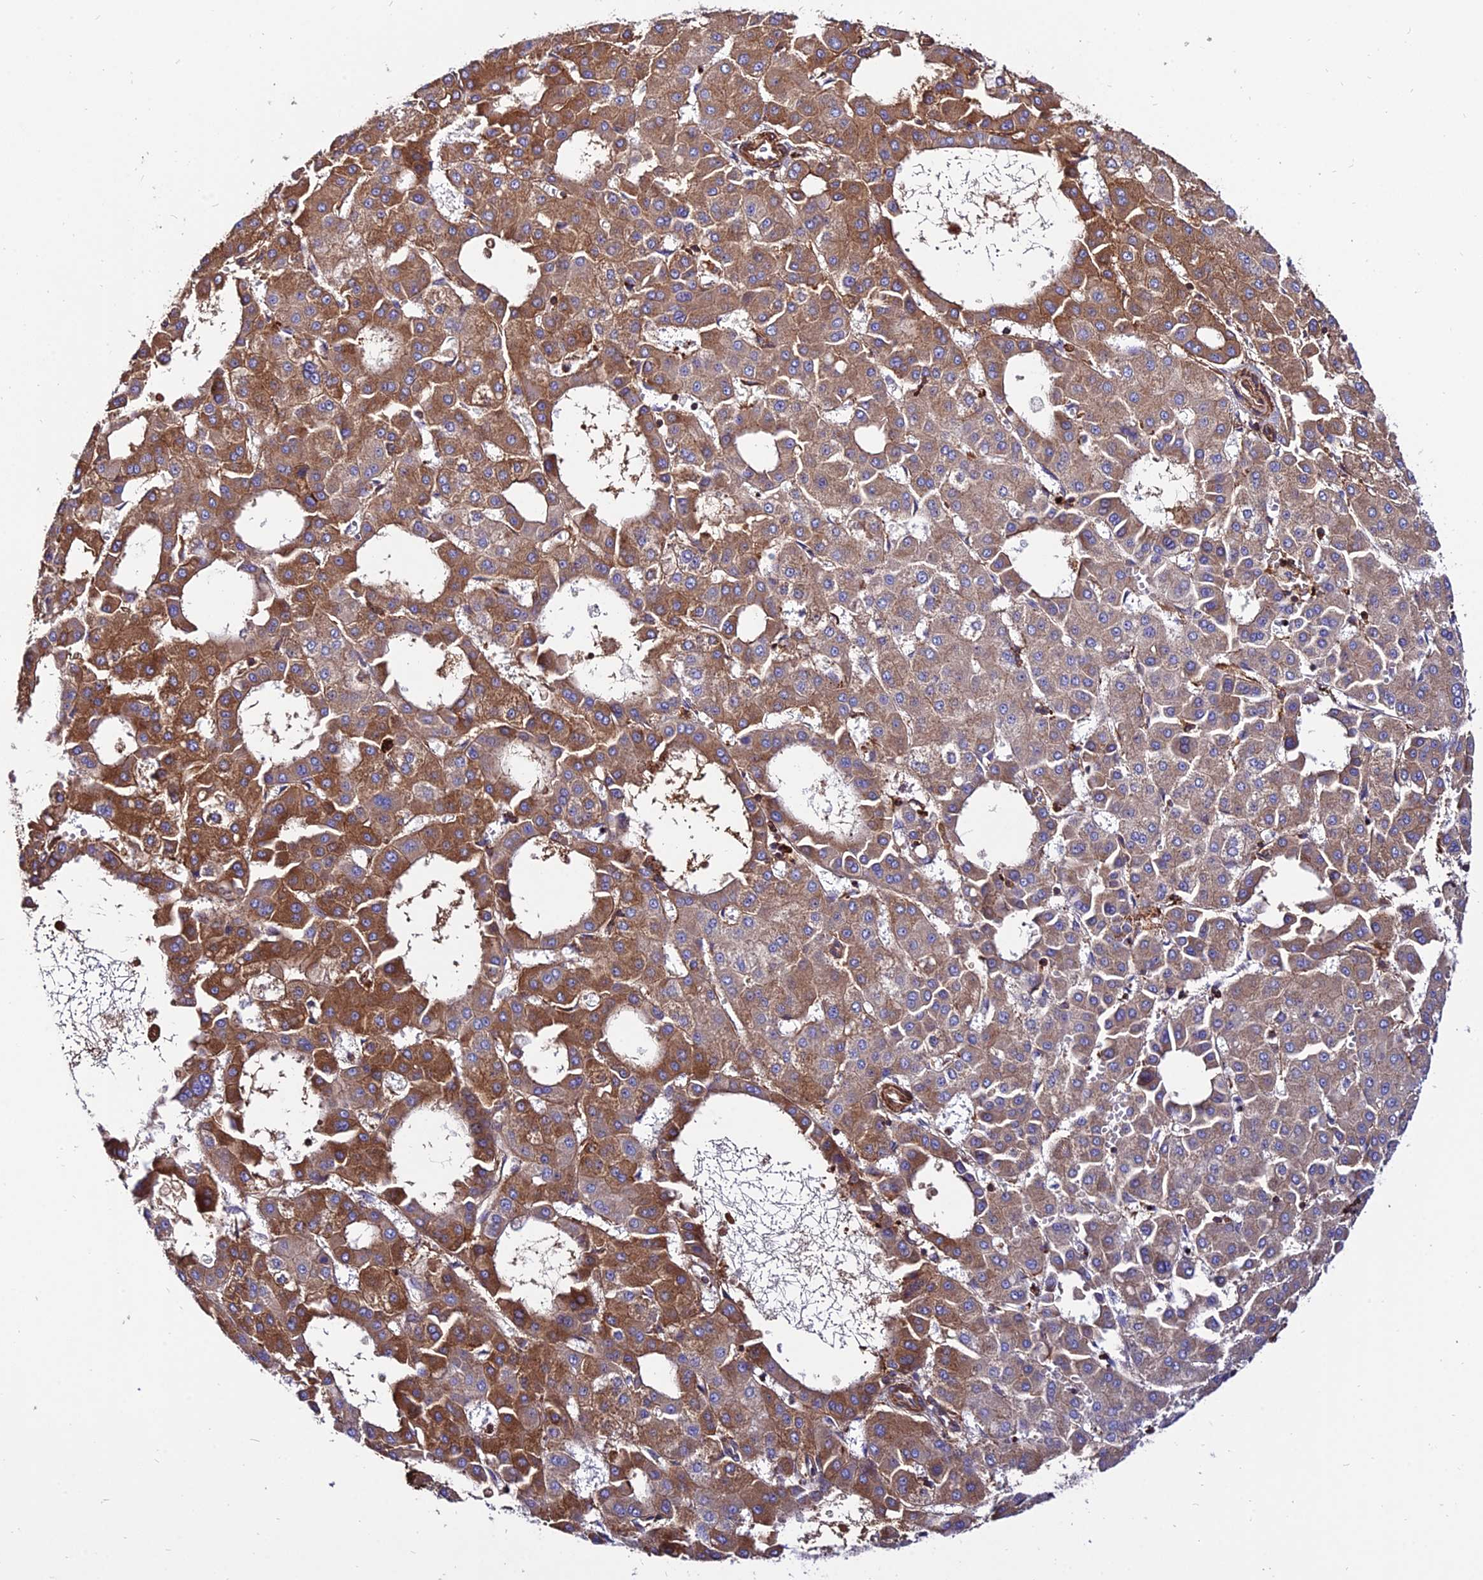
{"staining": {"intensity": "moderate", "quantity": "25%-75%", "location": "cytoplasmic/membranous"}, "tissue": "liver cancer", "cell_type": "Tumor cells", "image_type": "cancer", "snomed": [{"axis": "morphology", "description": "Carcinoma, Hepatocellular, NOS"}, {"axis": "topography", "description": "Liver"}], "caption": "An immunohistochemistry (IHC) photomicrograph of neoplastic tissue is shown. Protein staining in brown shows moderate cytoplasmic/membranous positivity in hepatocellular carcinoma (liver) within tumor cells.", "gene": "PYM1", "patient": {"sex": "male", "age": 47}}